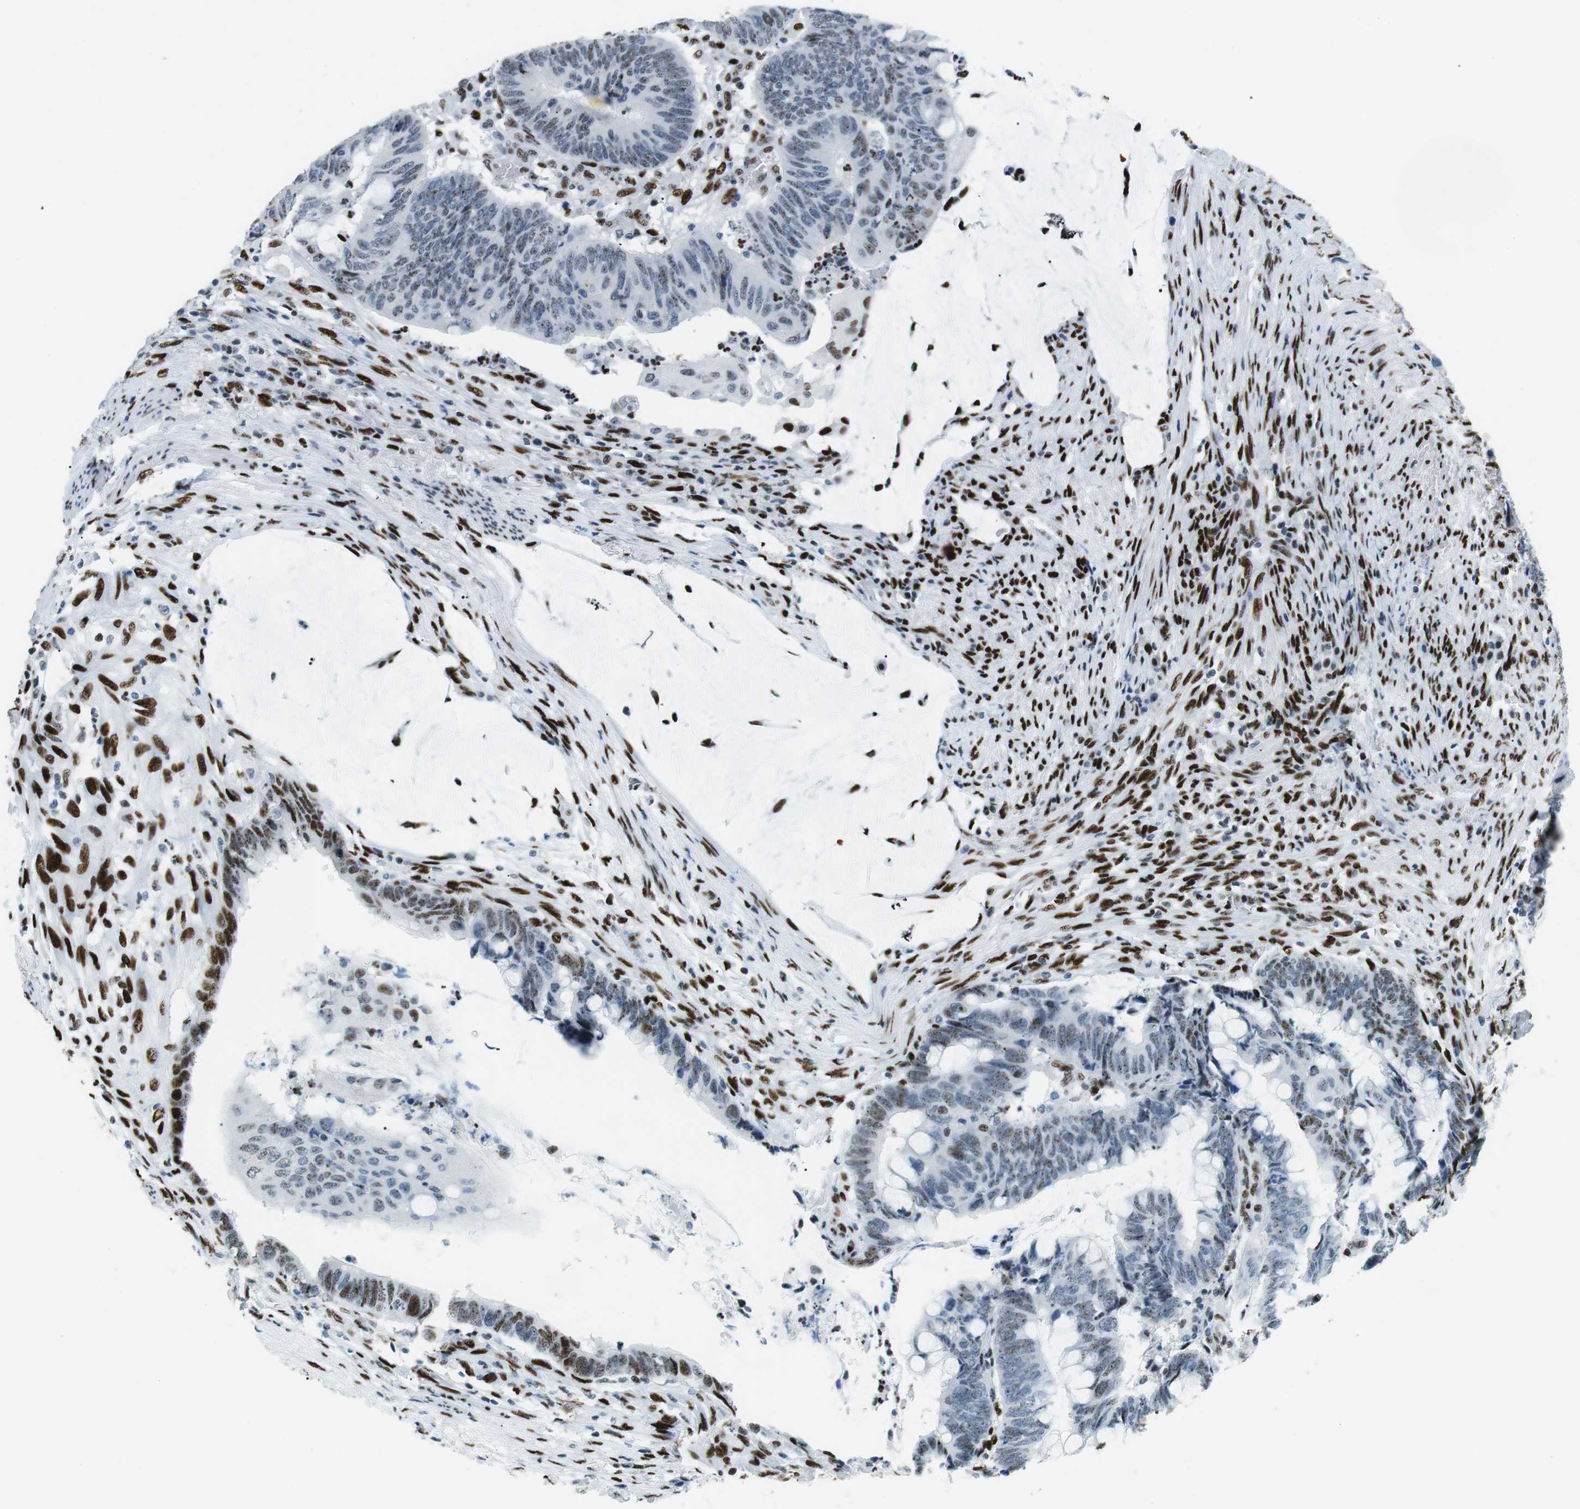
{"staining": {"intensity": "weak", "quantity": "<25%", "location": "nuclear"}, "tissue": "colorectal cancer", "cell_type": "Tumor cells", "image_type": "cancer", "snomed": [{"axis": "morphology", "description": "Normal tissue, NOS"}, {"axis": "morphology", "description": "Adenocarcinoma, NOS"}, {"axis": "topography", "description": "Rectum"}, {"axis": "topography", "description": "Peripheral nerve tissue"}], "caption": "DAB (3,3'-diaminobenzidine) immunohistochemical staining of adenocarcinoma (colorectal) displays no significant expression in tumor cells. (DAB (3,3'-diaminobenzidine) IHC with hematoxylin counter stain).", "gene": "PML", "patient": {"sex": "male", "age": 92}}